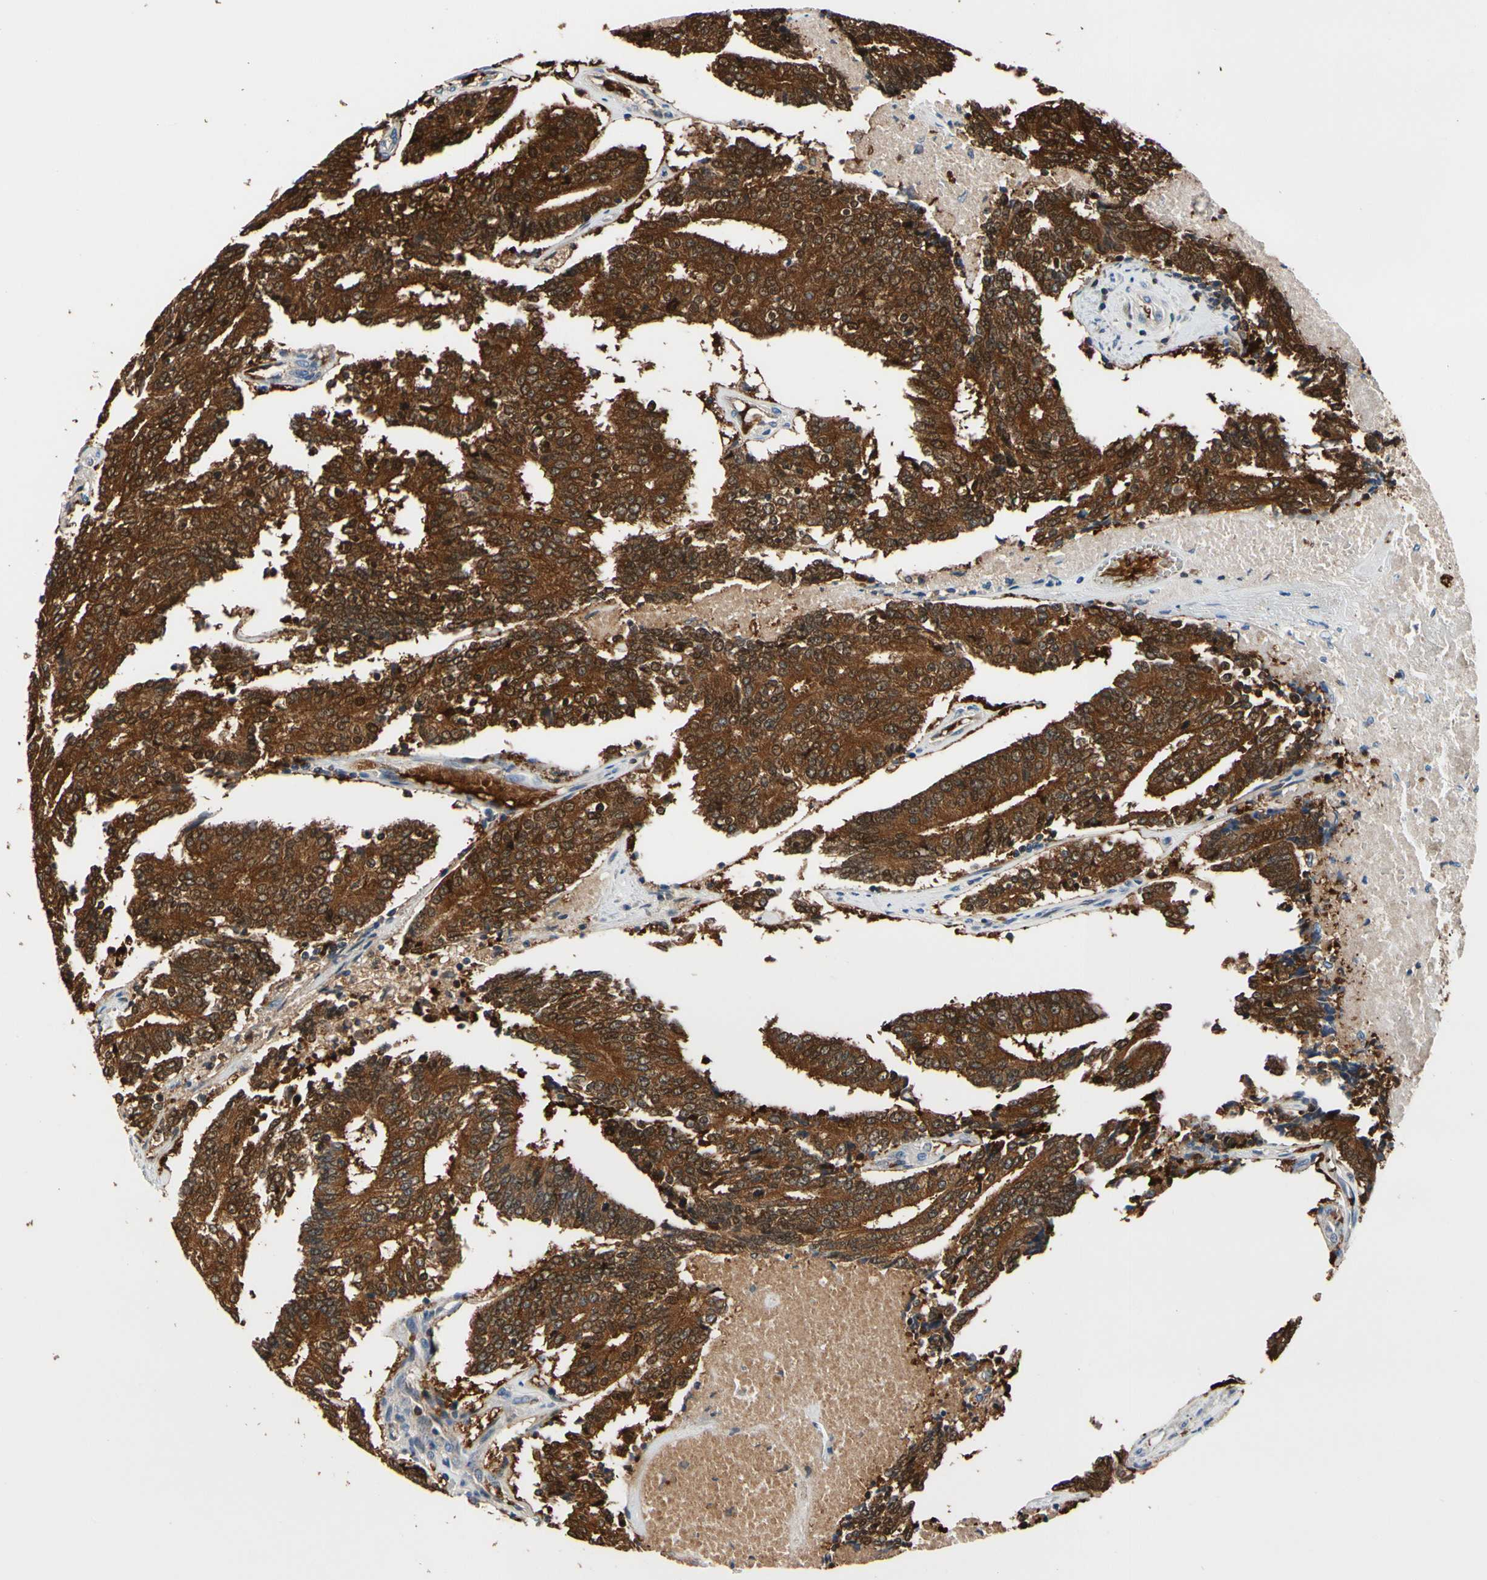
{"staining": {"intensity": "strong", "quantity": ">75%", "location": "cytoplasmic/membranous"}, "tissue": "prostate cancer", "cell_type": "Tumor cells", "image_type": "cancer", "snomed": [{"axis": "morphology", "description": "Adenocarcinoma, High grade"}, {"axis": "topography", "description": "Prostate"}], "caption": "DAB (3,3'-diaminobenzidine) immunohistochemical staining of human prostate cancer (adenocarcinoma (high-grade)) demonstrates strong cytoplasmic/membranous protein positivity in approximately >75% of tumor cells. (DAB (3,3'-diaminobenzidine) IHC, brown staining for protein, blue staining for nuclei).", "gene": "PRDX2", "patient": {"sex": "male", "age": 55}}